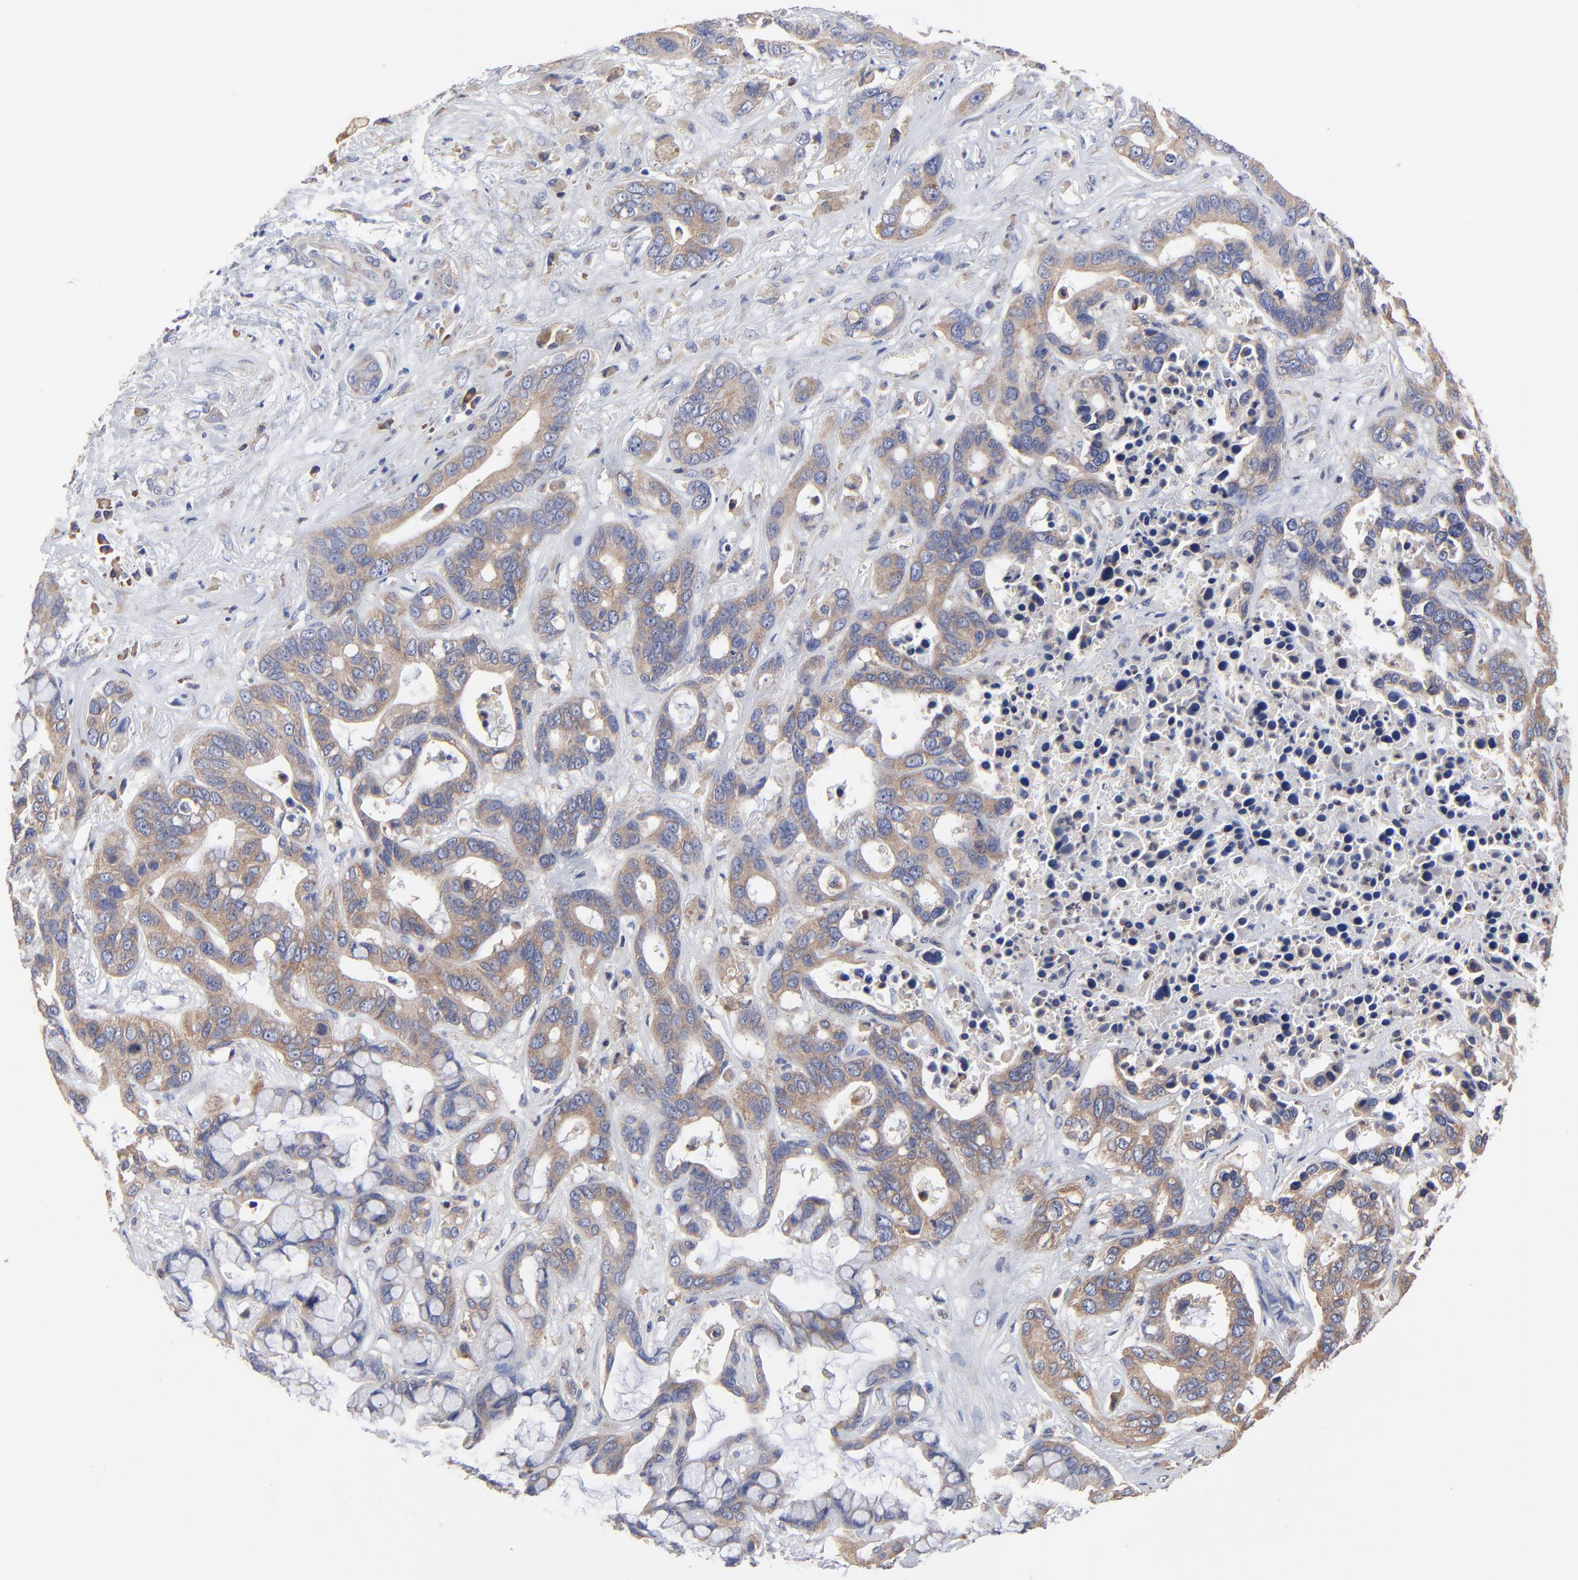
{"staining": {"intensity": "moderate", "quantity": ">75%", "location": "cytoplasmic/membranous"}, "tissue": "liver cancer", "cell_type": "Tumor cells", "image_type": "cancer", "snomed": [{"axis": "morphology", "description": "Cholangiocarcinoma"}, {"axis": "topography", "description": "Liver"}], "caption": "An immunohistochemistry (IHC) photomicrograph of neoplastic tissue is shown. Protein staining in brown shows moderate cytoplasmic/membranous positivity in liver cholangiocarcinoma within tumor cells.", "gene": "PPFIBP2", "patient": {"sex": "female", "age": 65}}